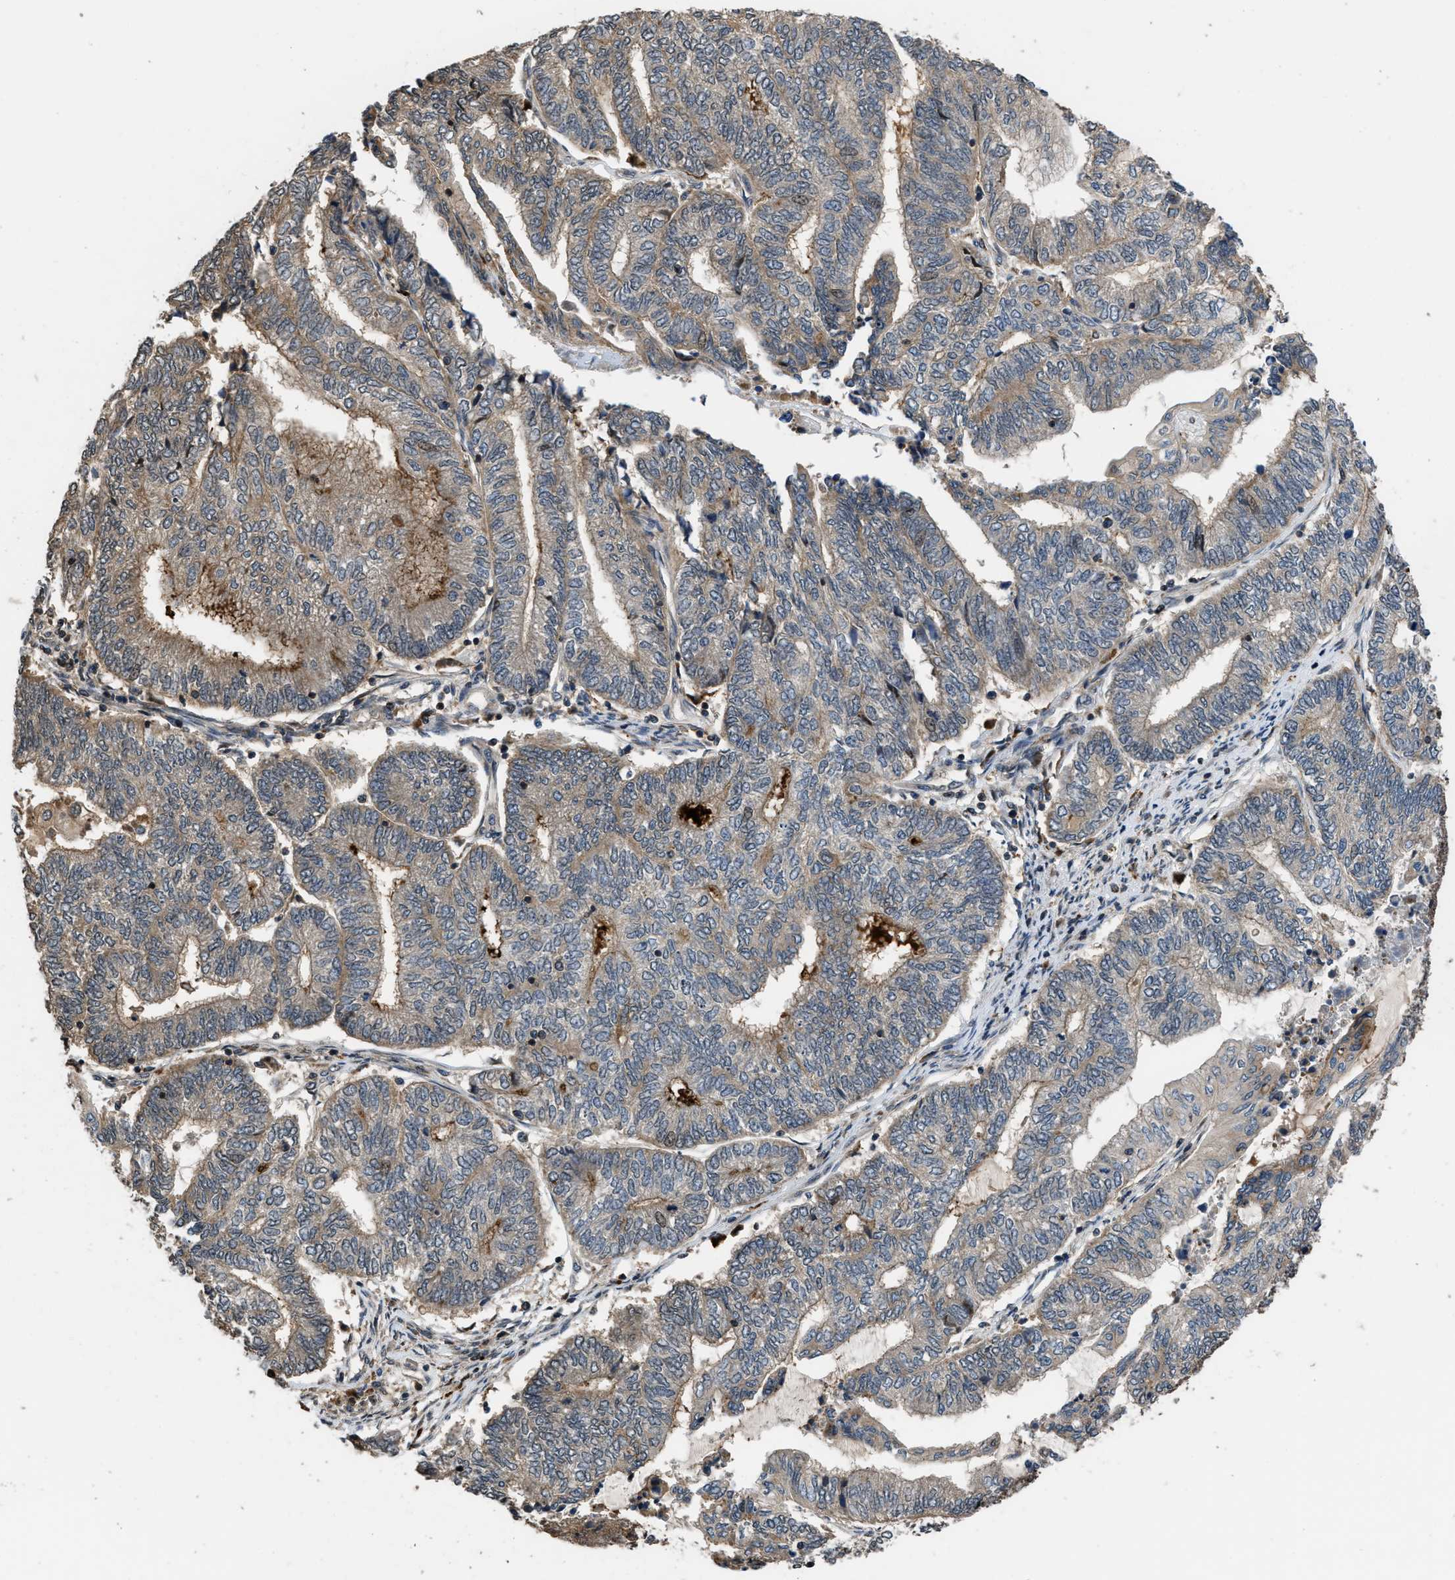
{"staining": {"intensity": "weak", "quantity": "<25%", "location": "cytoplasmic/membranous"}, "tissue": "endometrial cancer", "cell_type": "Tumor cells", "image_type": "cancer", "snomed": [{"axis": "morphology", "description": "Adenocarcinoma, NOS"}, {"axis": "topography", "description": "Uterus"}, {"axis": "topography", "description": "Endometrium"}], "caption": "This is a image of immunohistochemistry (IHC) staining of endometrial adenocarcinoma, which shows no expression in tumor cells.", "gene": "CTBS", "patient": {"sex": "female", "age": 70}}